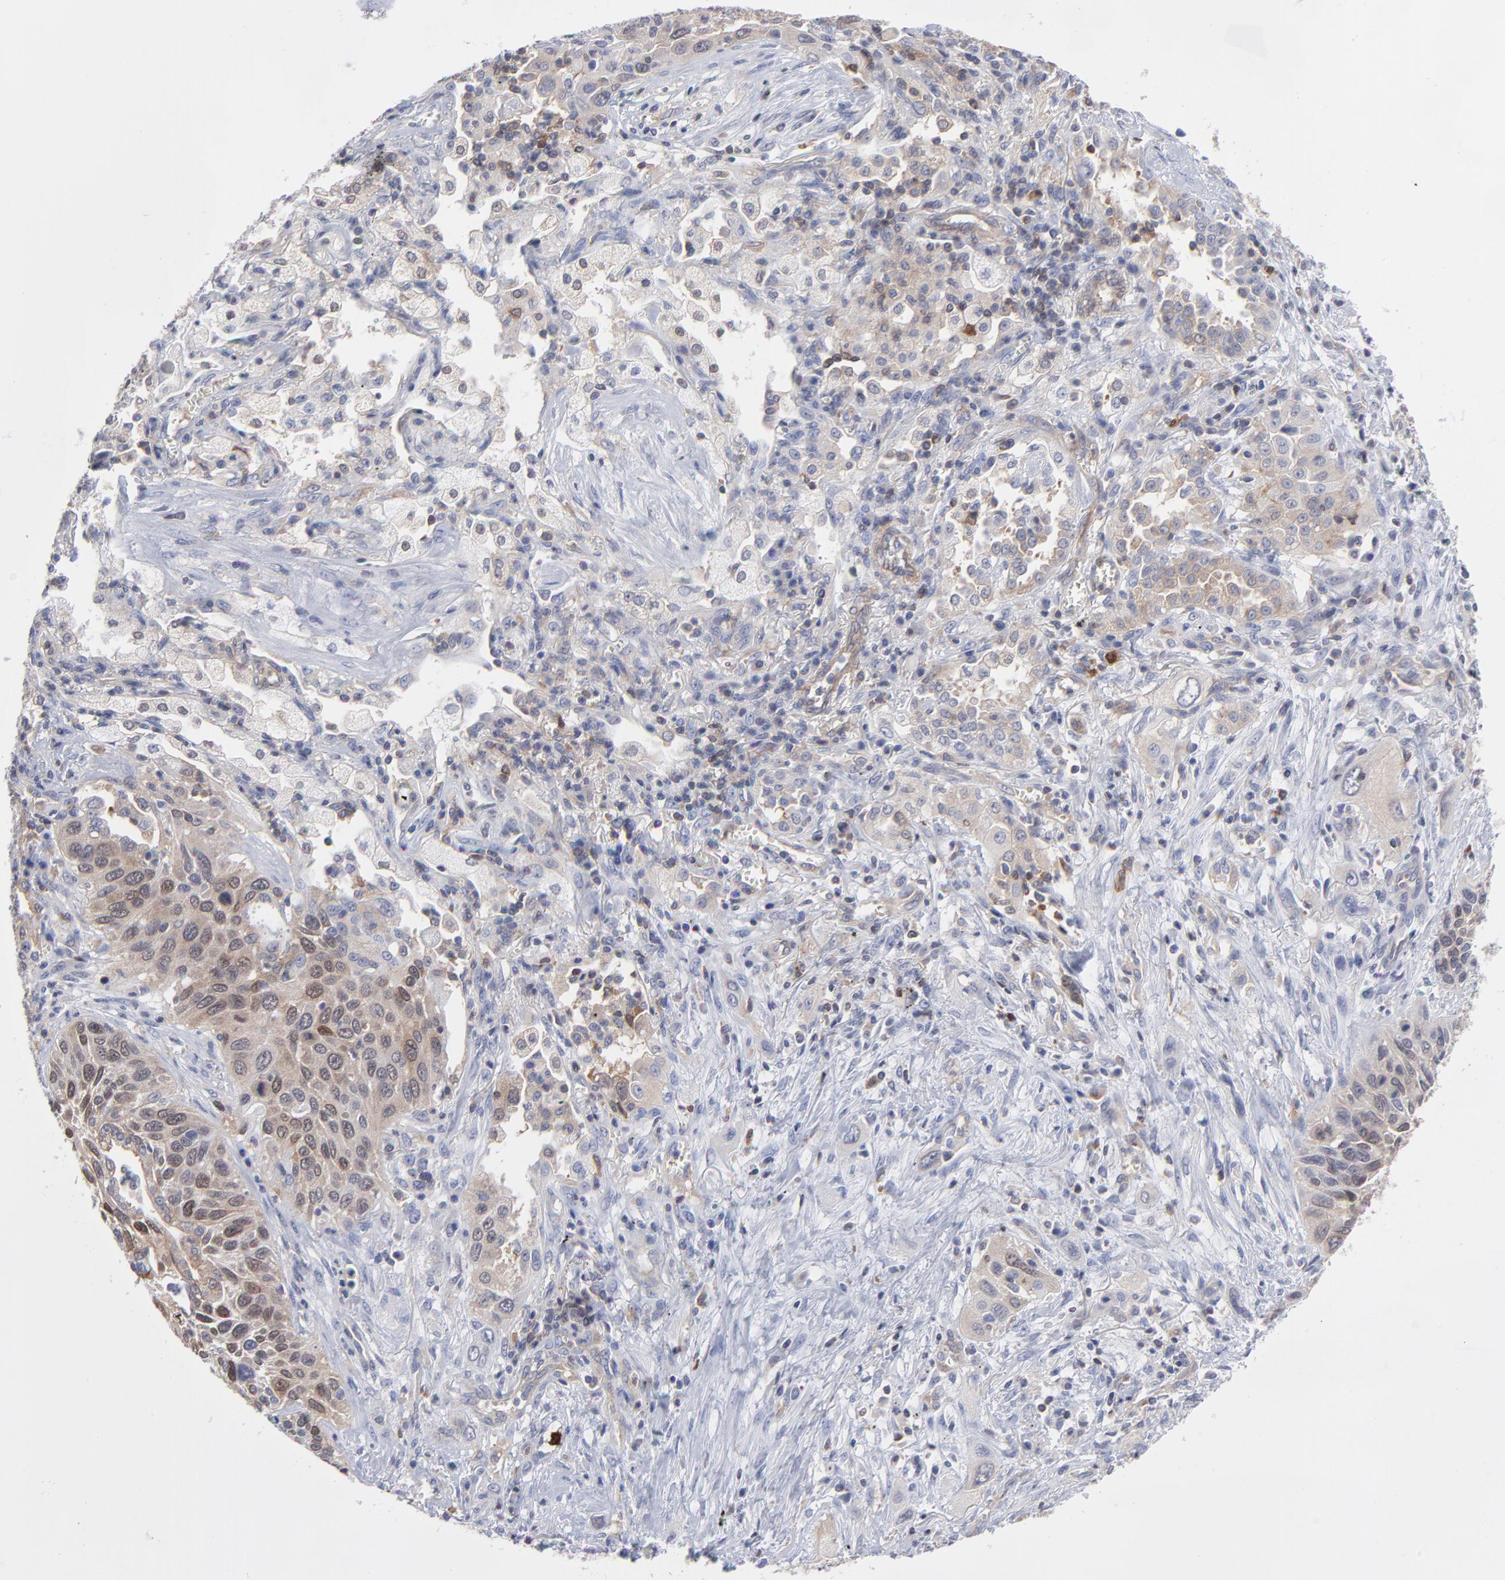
{"staining": {"intensity": "weak", "quantity": "25%-75%", "location": "cytoplasmic/membranous"}, "tissue": "lung cancer", "cell_type": "Tumor cells", "image_type": "cancer", "snomed": [{"axis": "morphology", "description": "Squamous cell carcinoma, NOS"}, {"axis": "topography", "description": "Lung"}], "caption": "The histopathology image reveals a brown stain indicating the presence of a protein in the cytoplasmic/membranous of tumor cells in squamous cell carcinoma (lung). The staining is performed using DAB brown chromogen to label protein expression. The nuclei are counter-stained blue using hematoxylin.", "gene": "NFKBIA", "patient": {"sex": "female", "age": 76}}